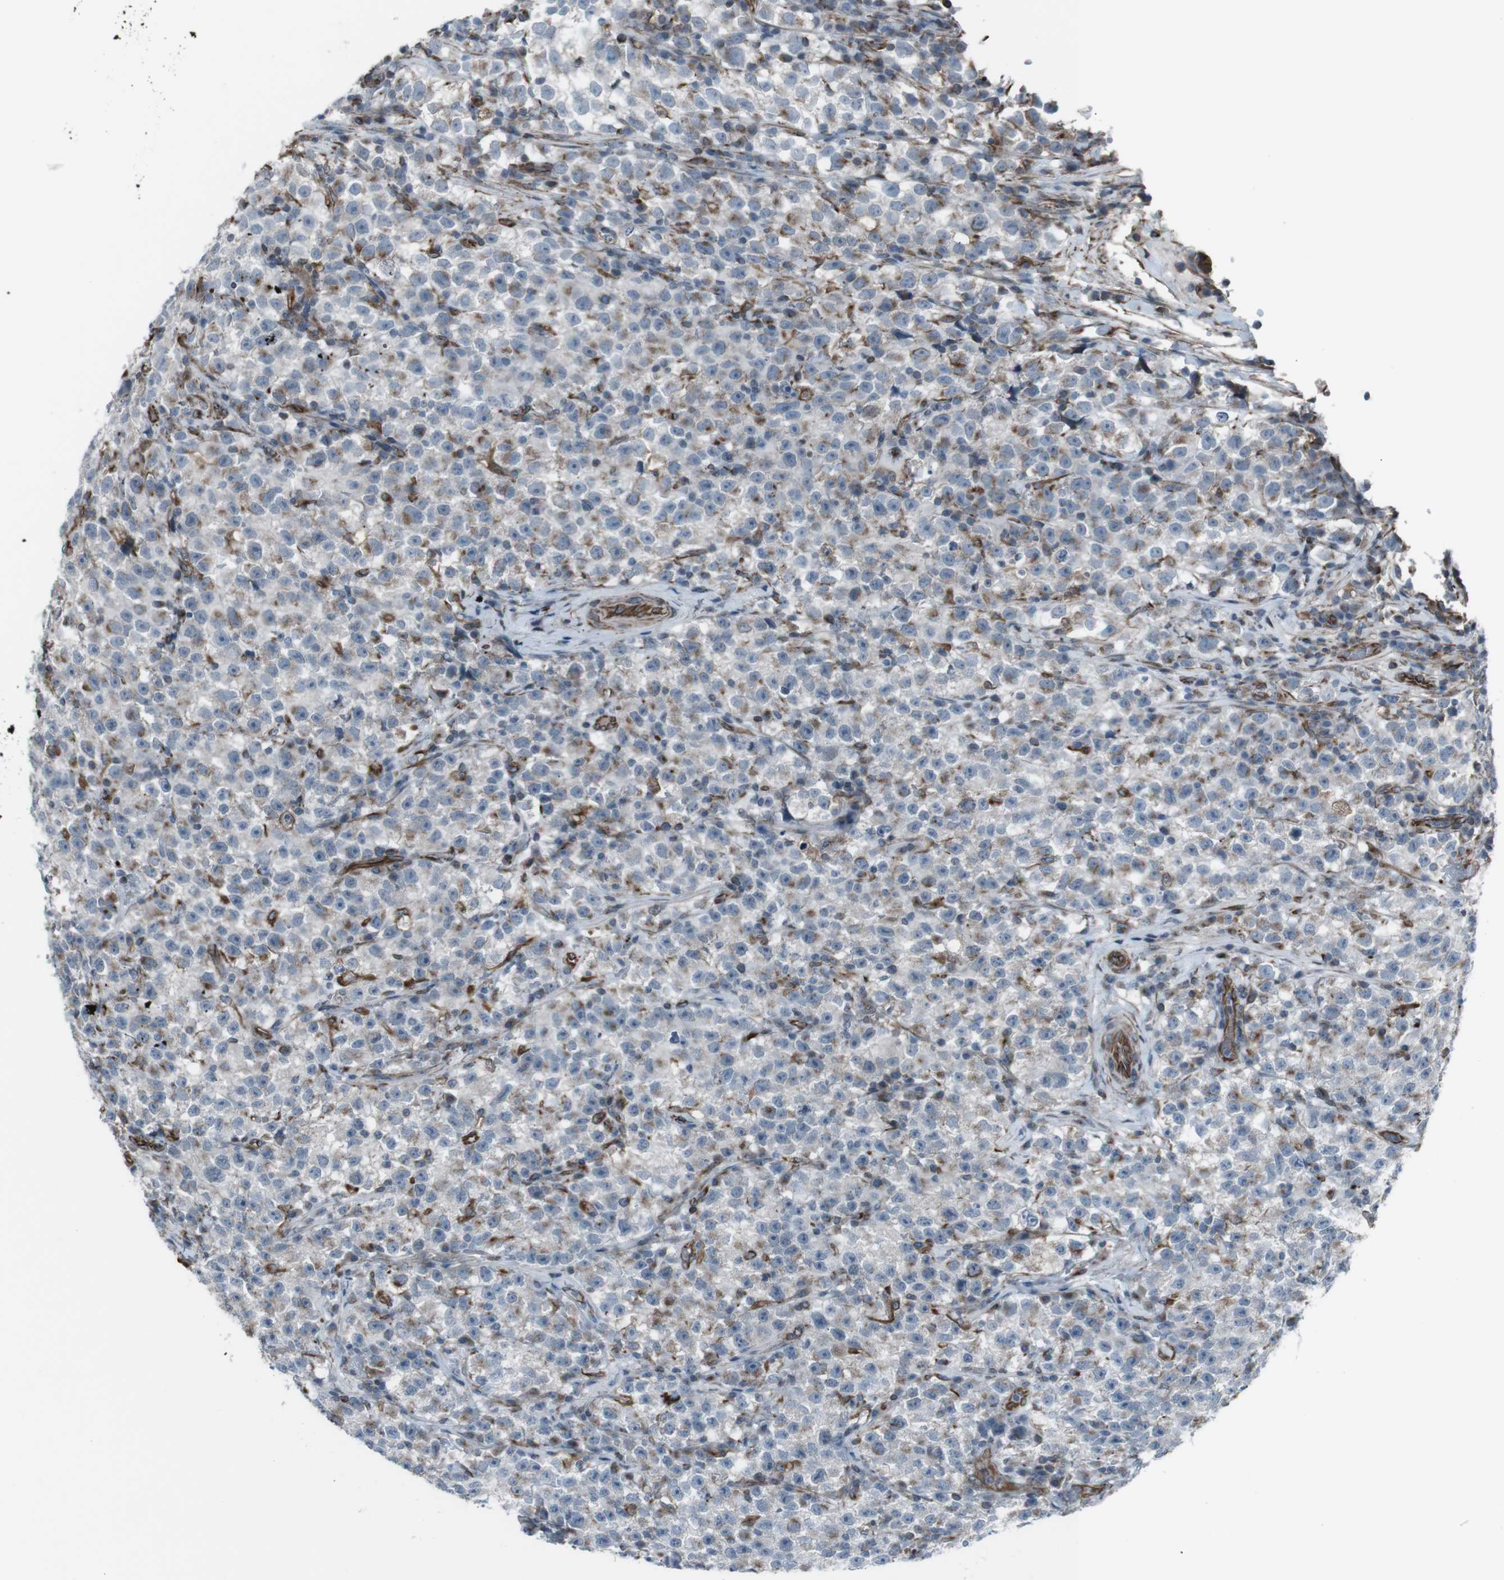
{"staining": {"intensity": "moderate", "quantity": "<25%", "location": "cytoplasmic/membranous"}, "tissue": "testis cancer", "cell_type": "Tumor cells", "image_type": "cancer", "snomed": [{"axis": "morphology", "description": "Seminoma, NOS"}, {"axis": "topography", "description": "Testis"}], "caption": "There is low levels of moderate cytoplasmic/membranous expression in tumor cells of testis cancer, as demonstrated by immunohistochemical staining (brown color).", "gene": "TMEM141", "patient": {"sex": "male", "age": 22}}